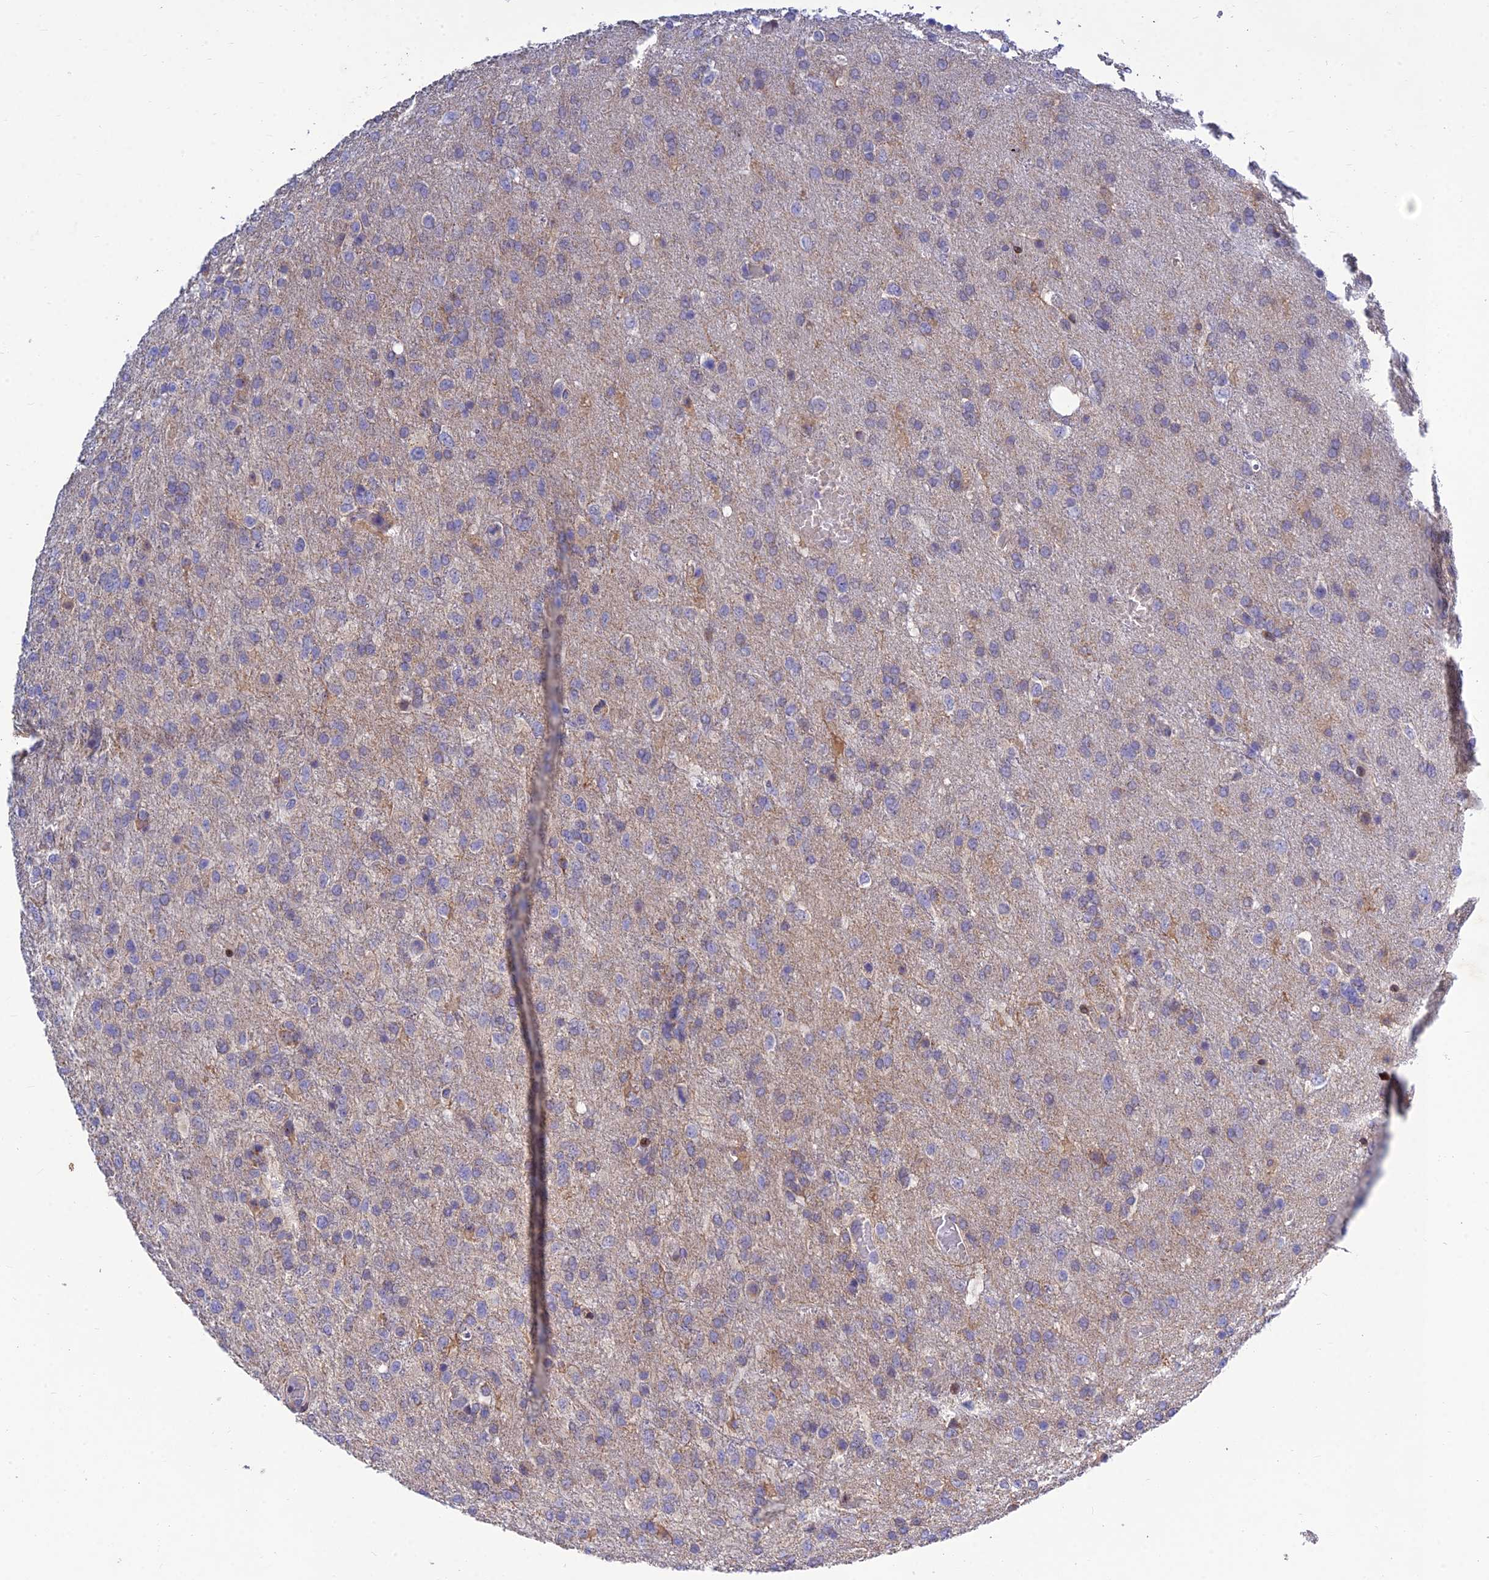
{"staining": {"intensity": "negative", "quantity": "none", "location": "none"}, "tissue": "glioma", "cell_type": "Tumor cells", "image_type": "cancer", "snomed": [{"axis": "morphology", "description": "Glioma, malignant, High grade"}, {"axis": "topography", "description": "Brain"}], "caption": "Protein analysis of glioma reveals no significant positivity in tumor cells.", "gene": "MGAT2", "patient": {"sex": "female", "age": 74}}